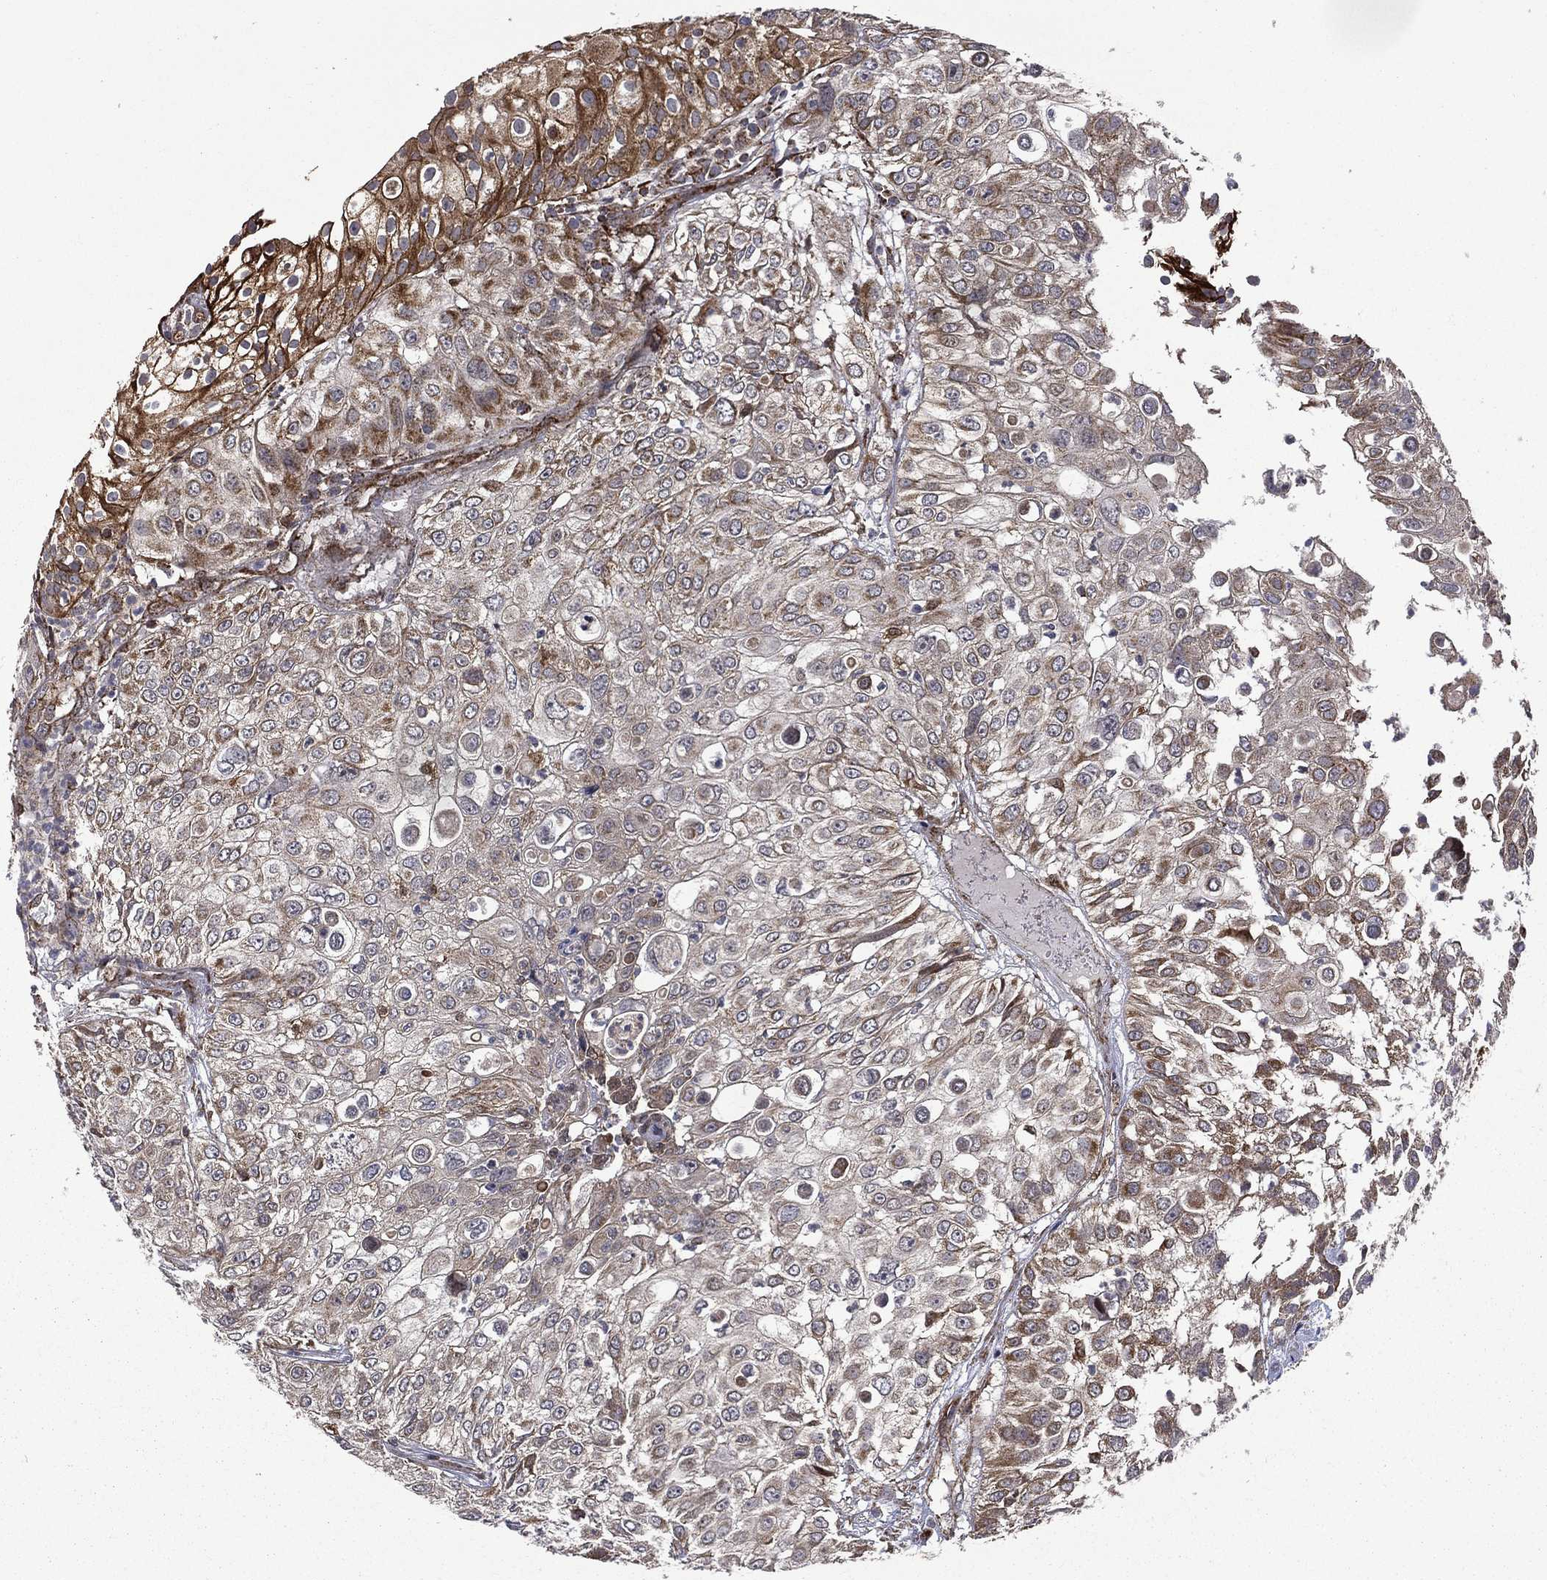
{"staining": {"intensity": "strong", "quantity": "<25%", "location": "cytoplasmic/membranous"}, "tissue": "urothelial cancer", "cell_type": "Tumor cells", "image_type": "cancer", "snomed": [{"axis": "morphology", "description": "Urothelial carcinoma, High grade"}, {"axis": "topography", "description": "Urinary bladder"}], "caption": "Immunohistochemical staining of human urothelial cancer exhibits strong cytoplasmic/membranous protein staining in approximately <25% of tumor cells.", "gene": "GIMAP6", "patient": {"sex": "female", "age": 79}}